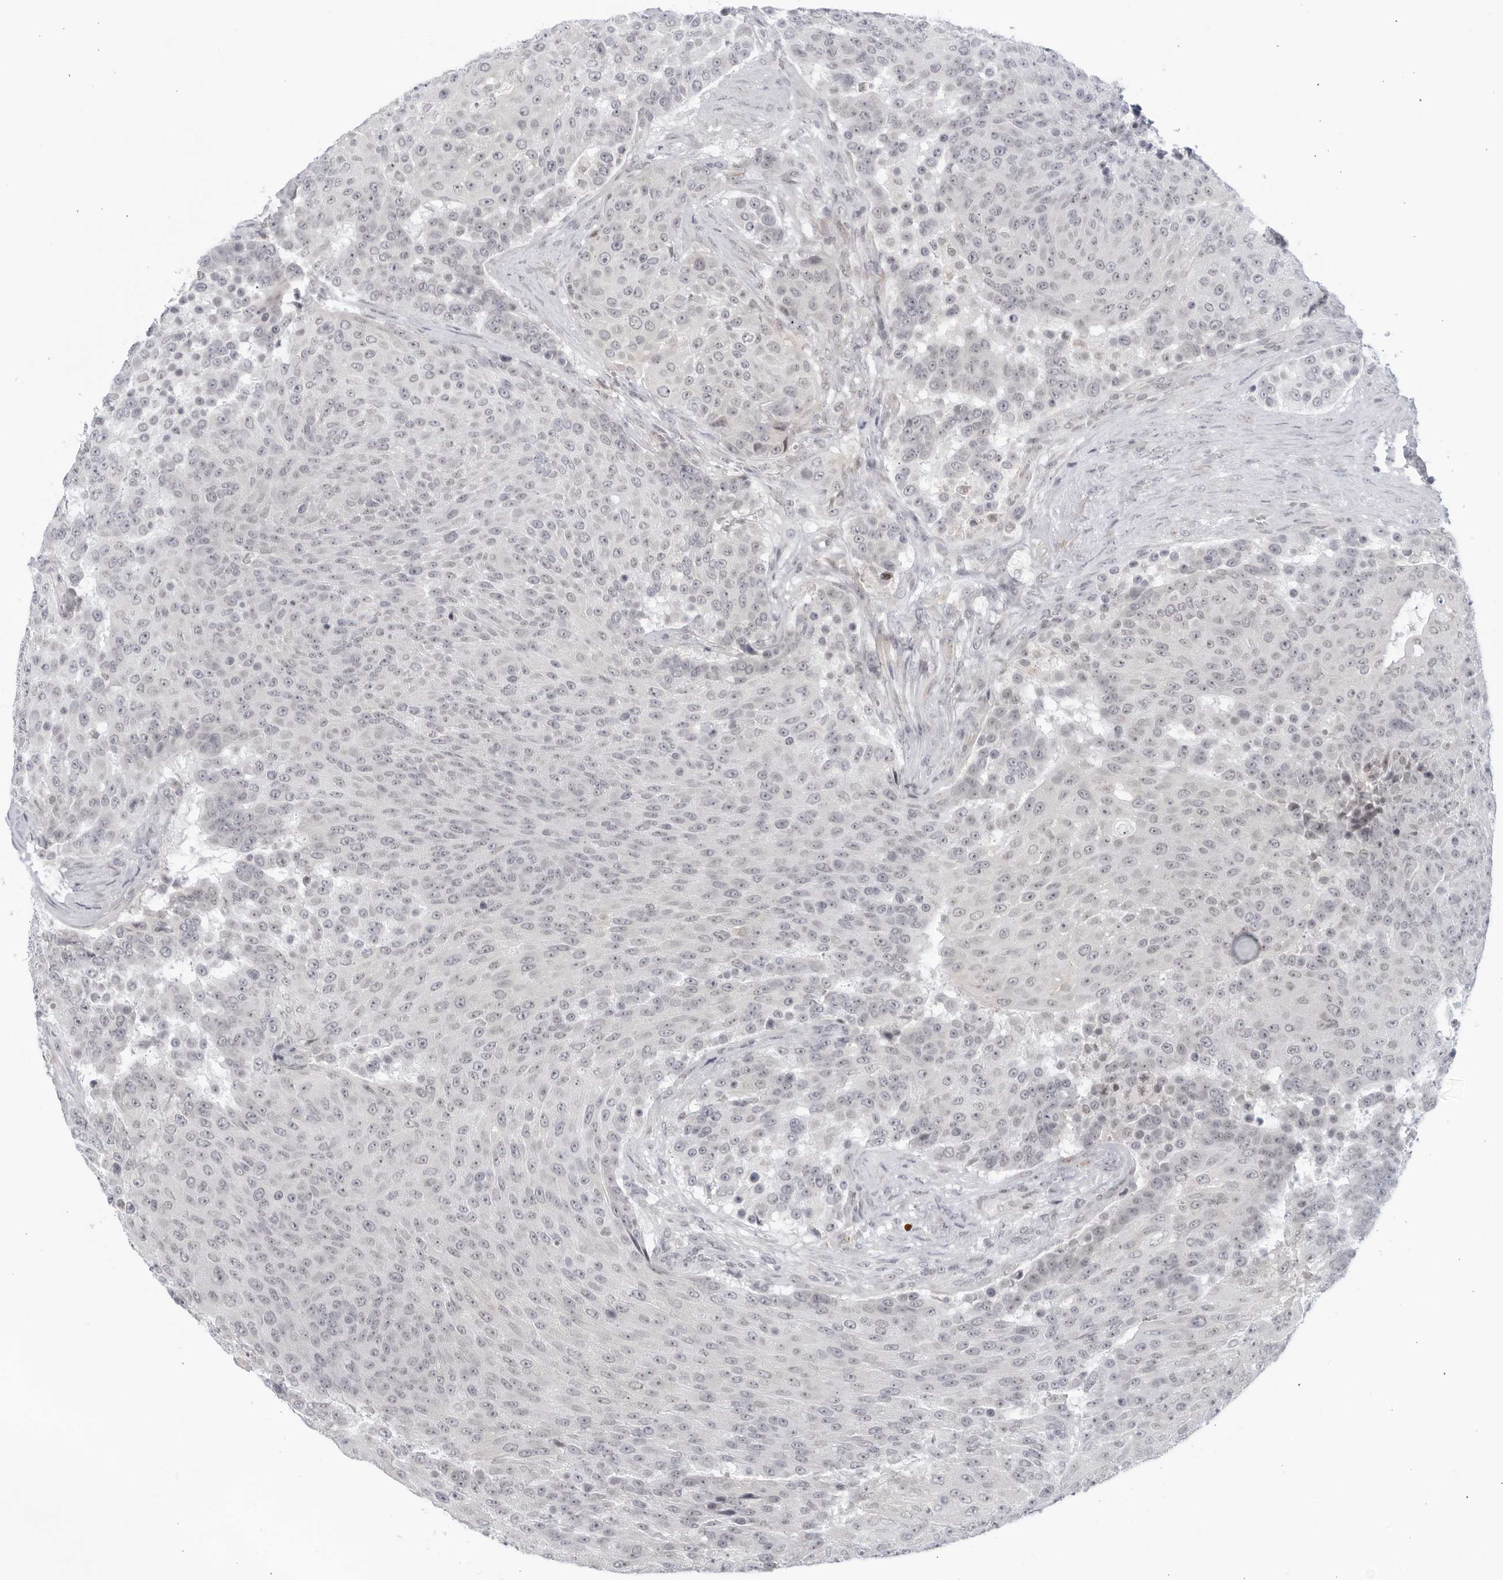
{"staining": {"intensity": "negative", "quantity": "none", "location": "none"}, "tissue": "urothelial cancer", "cell_type": "Tumor cells", "image_type": "cancer", "snomed": [{"axis": "morphology", "description": "Urothelial carcinoma, High grade"}, {"axis": "topography", "description": "Urinary bladder"}], "caption": "DAB (3,3'-diaminobenzidine) immunohistochemical staining of human urothelial carcinoma (high-grade) demonstrates no significant expression in tumor cells.", "gene": "WDTC1", "patient": {"sex": "female", "age": 63}}